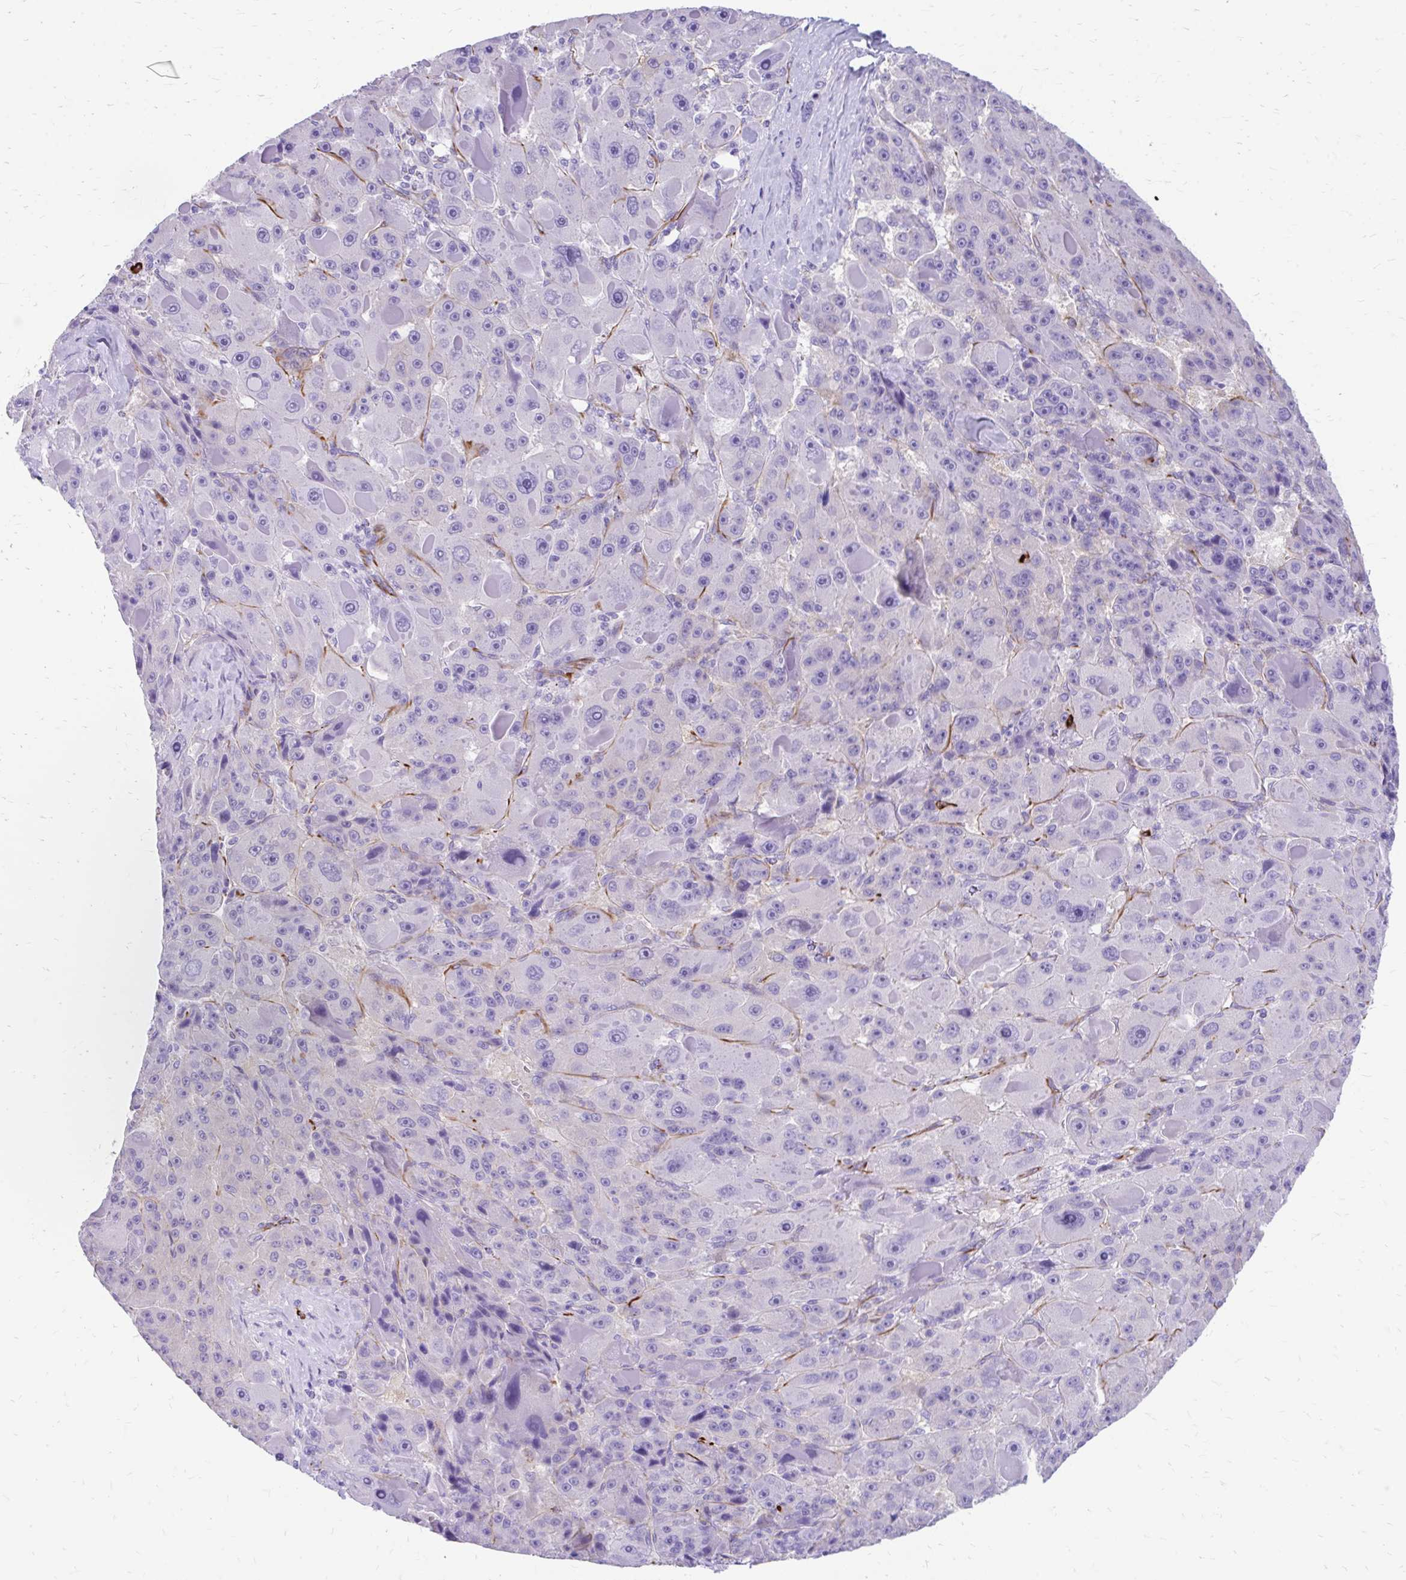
{"staining": {"intensity": "negative", "quantity": "none", "location": "none"}, "tissue": "liver cancer", "cell_type": "Tumor cells", "image_type": "cancer", "snomed": [{"axis": "morphology", "description": "Carcinoma, Hepatocellular, NOS"}, {"axis": "topography", "description": "Liver"}], "caption": "Liver cancer (hepatocellular carcinoma) stained for a protein using immunohistochemistry (IHC) demonstrates no positivity tumor cells.", "gene": "ZNF699", "patient": {"sex": "male", "age": 76}}